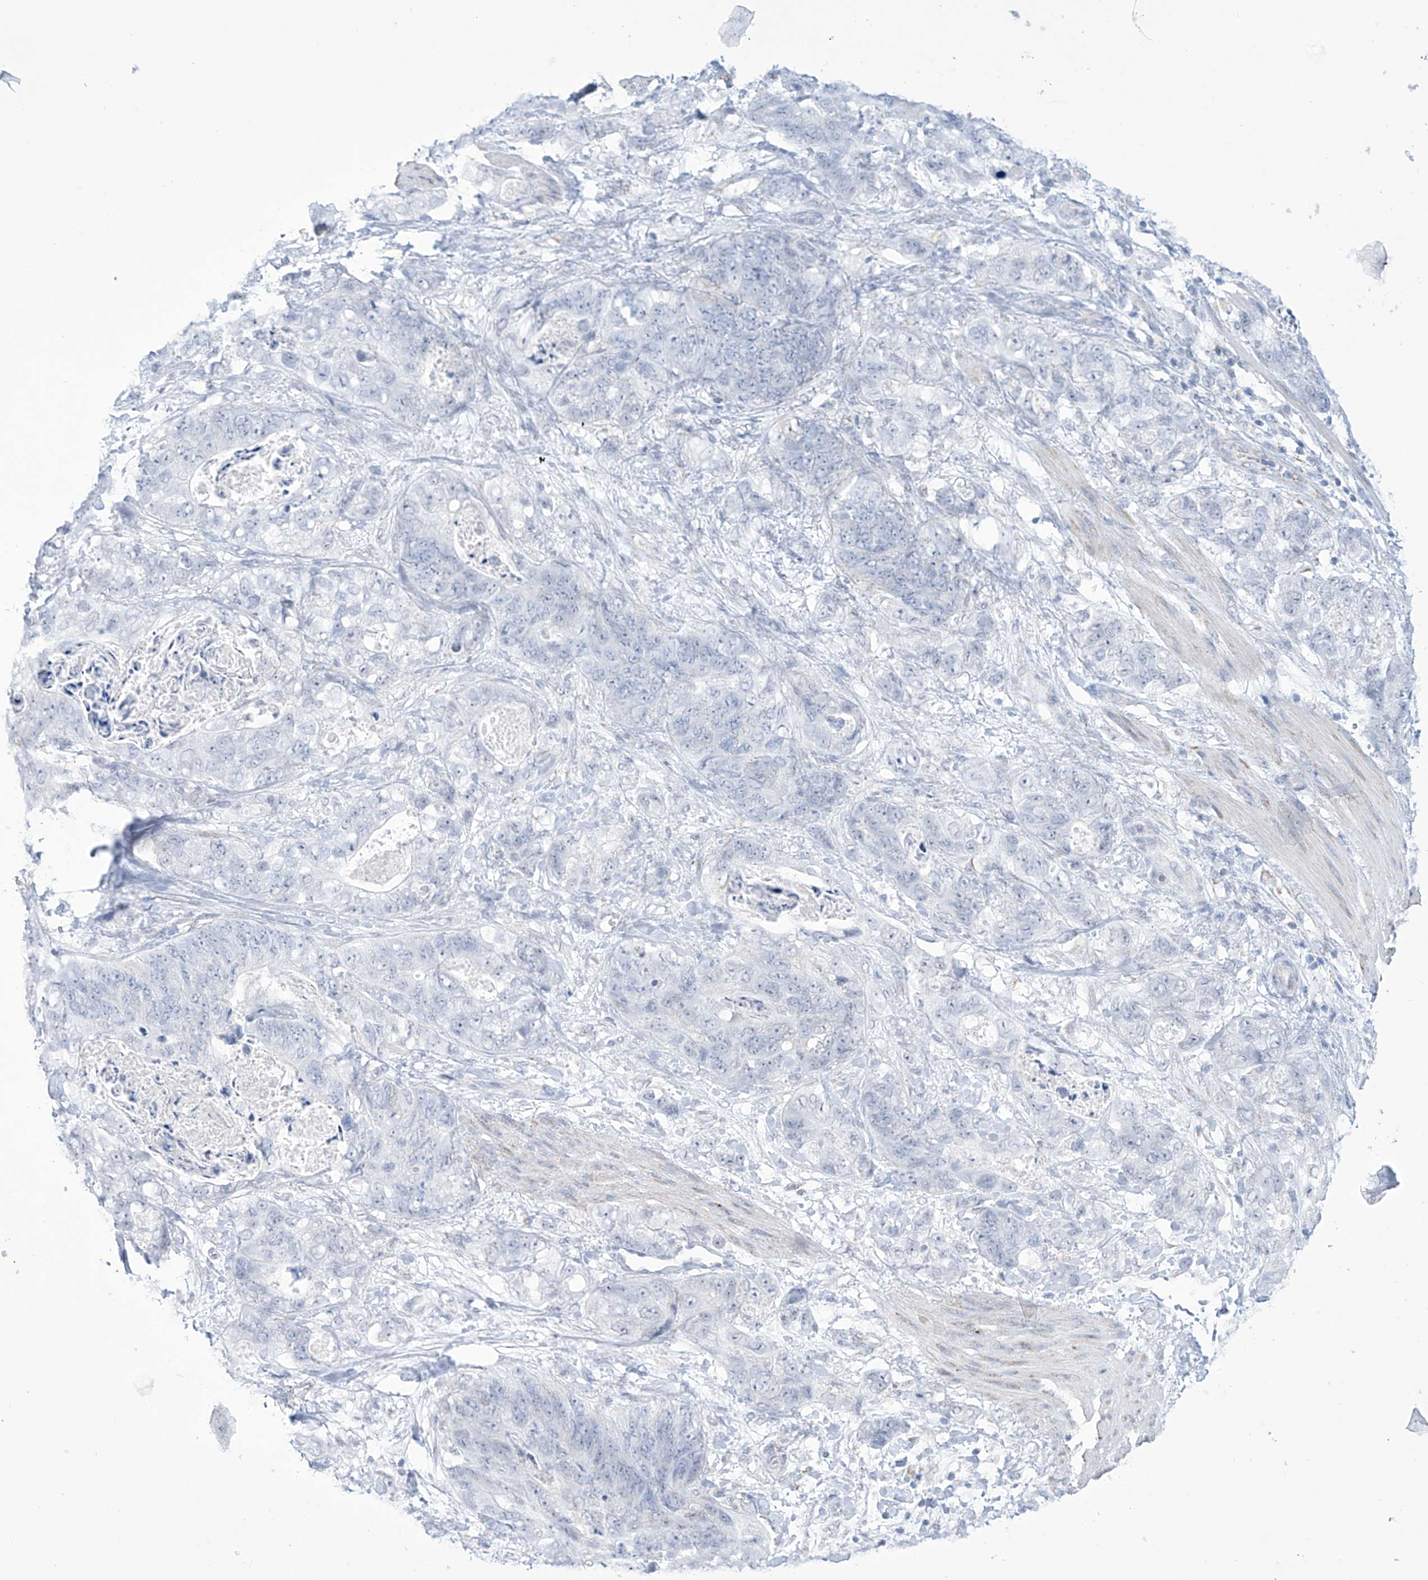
{"staining": {"intensity": "negative", "quantity": "none", "location": "none"}, "tissue": "stomach cancer", "cell_type": "Tumor cells", "image_type": "cancer", "snomed": [{"axis": "morphology", "description": "Normal tissue, NOS"}, {"axis": "morphology", "description": "Adenocarcinoma, NOS"}, {"axis": "topography", "description": "Stomach"}], "caption": "The photomicrograph displays no staining of tumor cells in stomach cancer (adenocarcinoma).", "gene": "ALDH6A1", "patient": {"sex": "female", "age": 89}}